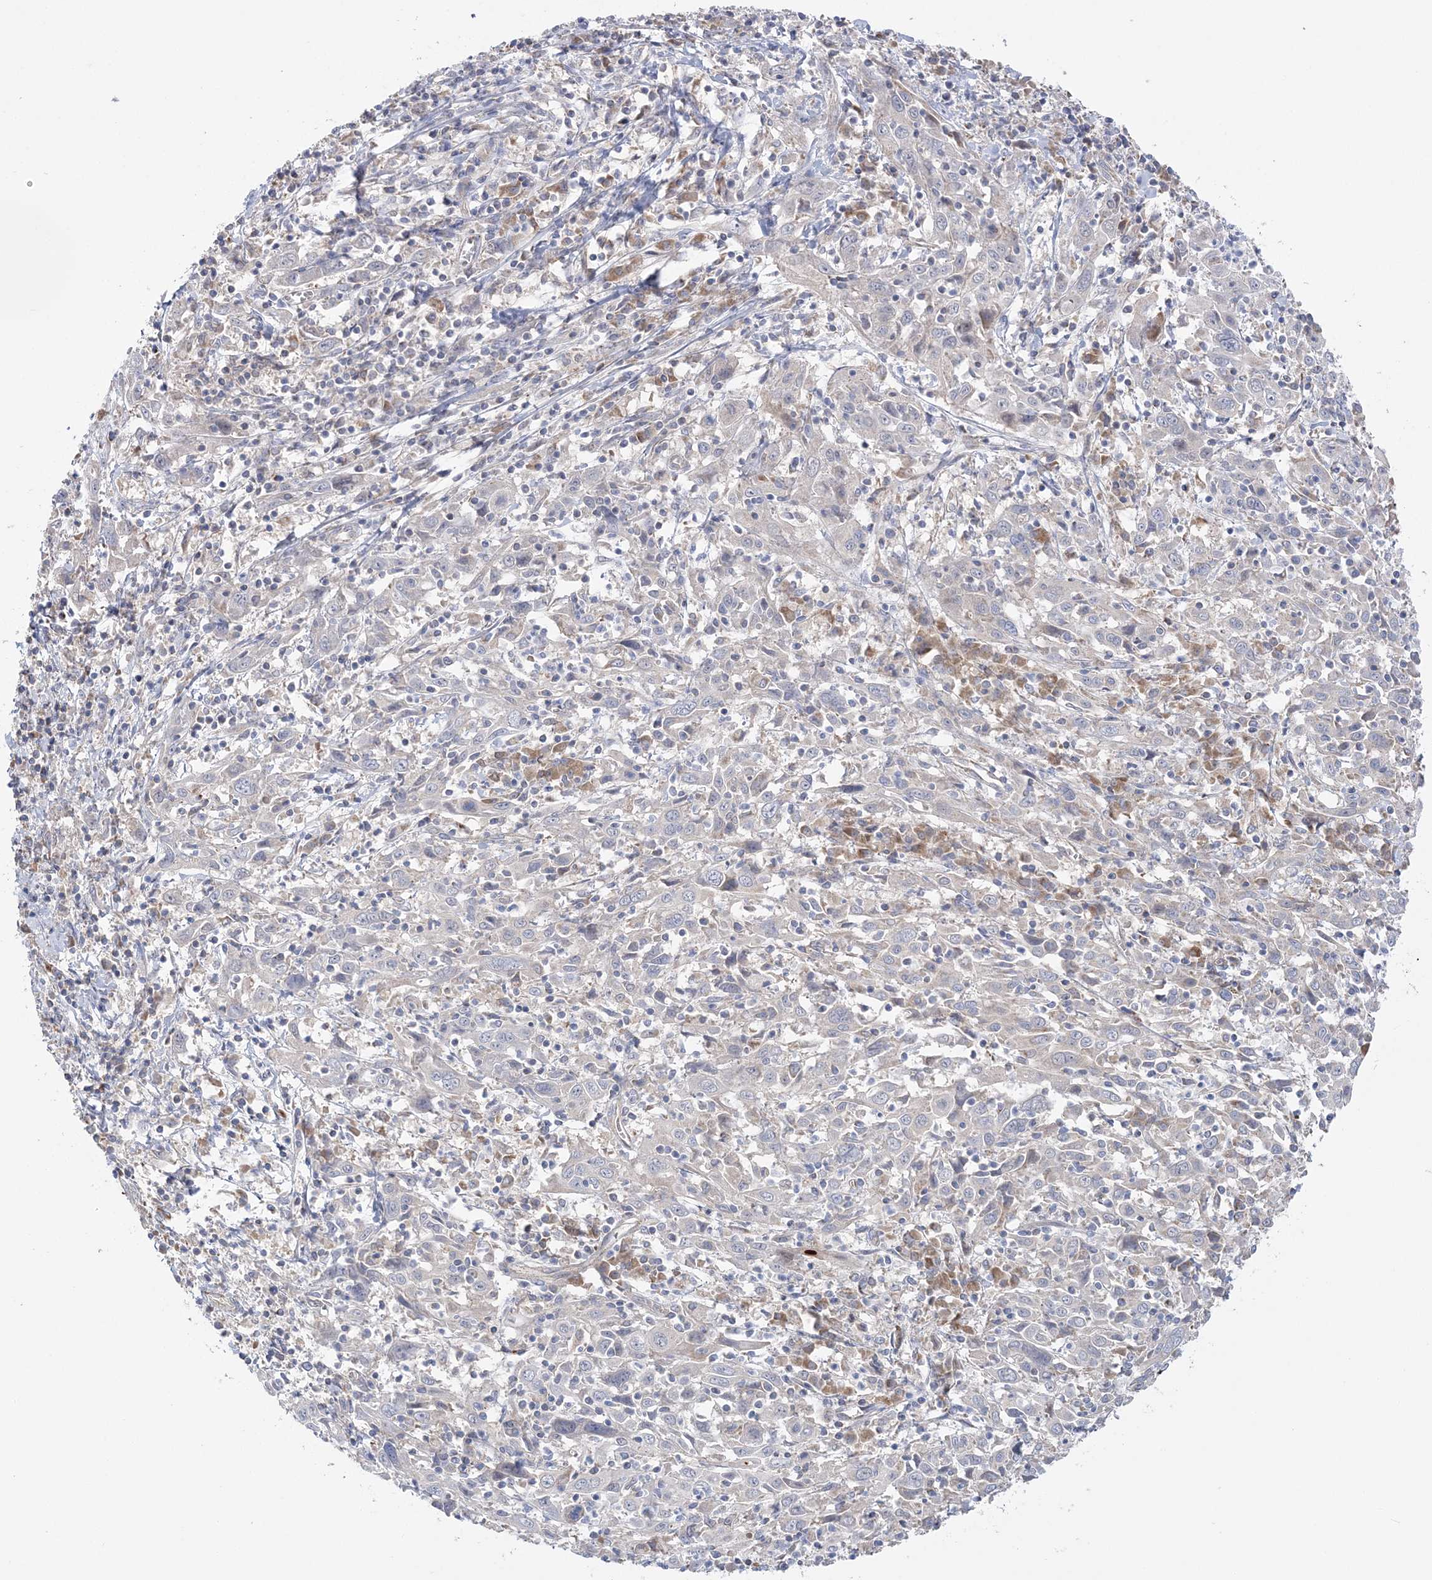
{"staining": {"intensity": "weak", "quantity": "<25%", "location": "cytoplasmic/membranous"}, "tissue": "cervical cancer", "cell_type": "Tumor cells", "image_type": "cancer", "snomed": [{"axis": "morphology", "description": "Squamous cell carcinoma, NOS"}, {"axis": "topography", "description": "Cervix"}], "caption": "There is no significant positivity in tumor cells of squamous cell carcinoma (cervical).", "gene": "MMADHC", "patient": {"sex": "female", "age": 46}}